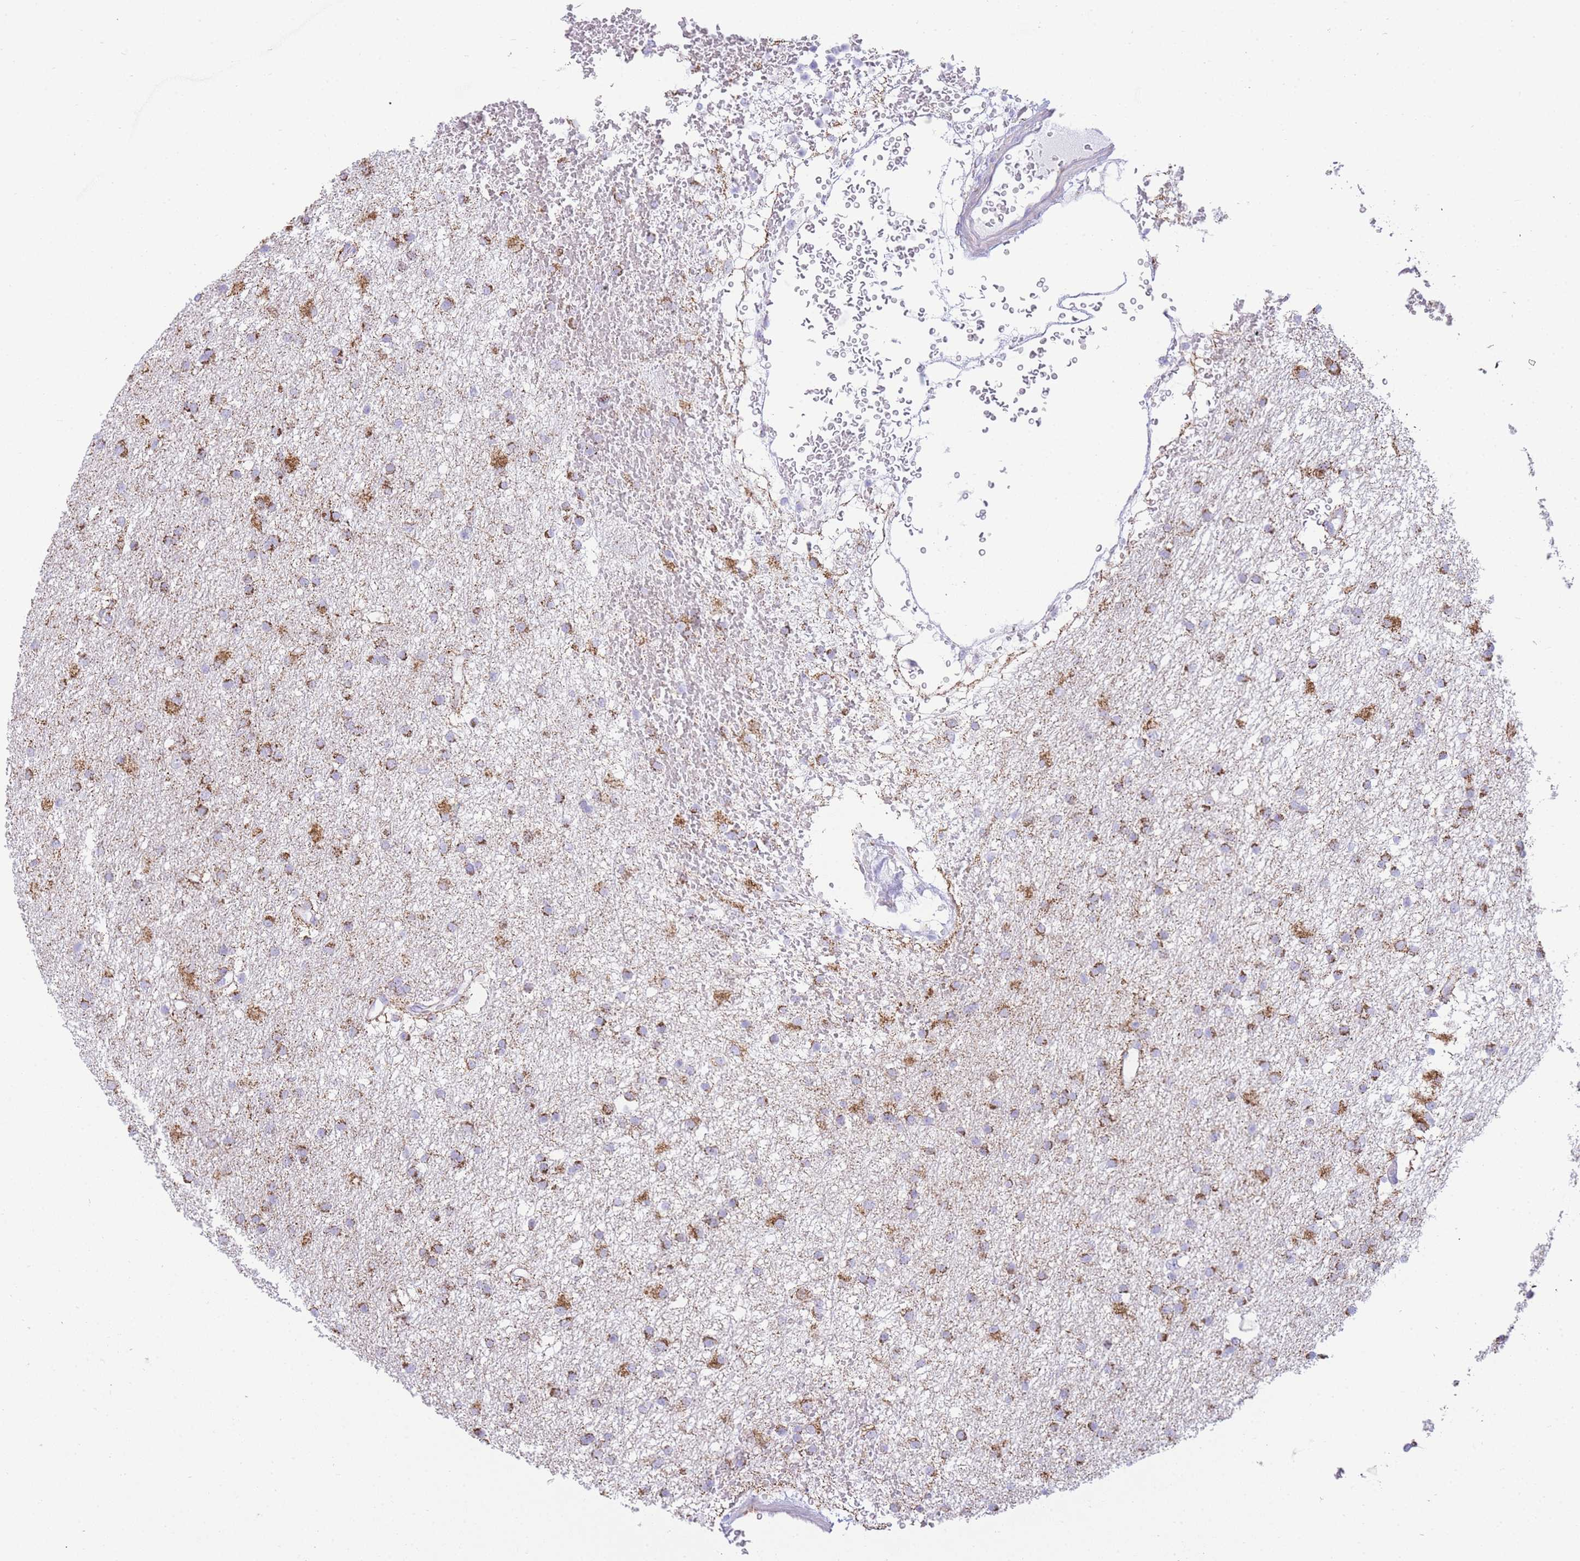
{"staining": {"intensity": "moderate", "quantity": ">75%", "location": "cytoplasmic/membranous"}, "tissue": "glioma", "cell_type": "Tumor cells", "image_type": "cancer", "snomed": [{"axis": "morphology", "description": "Glioma, malignant, High grade"}, {"axis": "topography", "description": "Brain"}], "caption": "A brown stain labels moderate cytoplasmic/membranous staining of a protein in human high-grade glioma (malignant) tumor cells.", "gene": "ACSM4", "patient": {"sex": "male", "age": 77}}